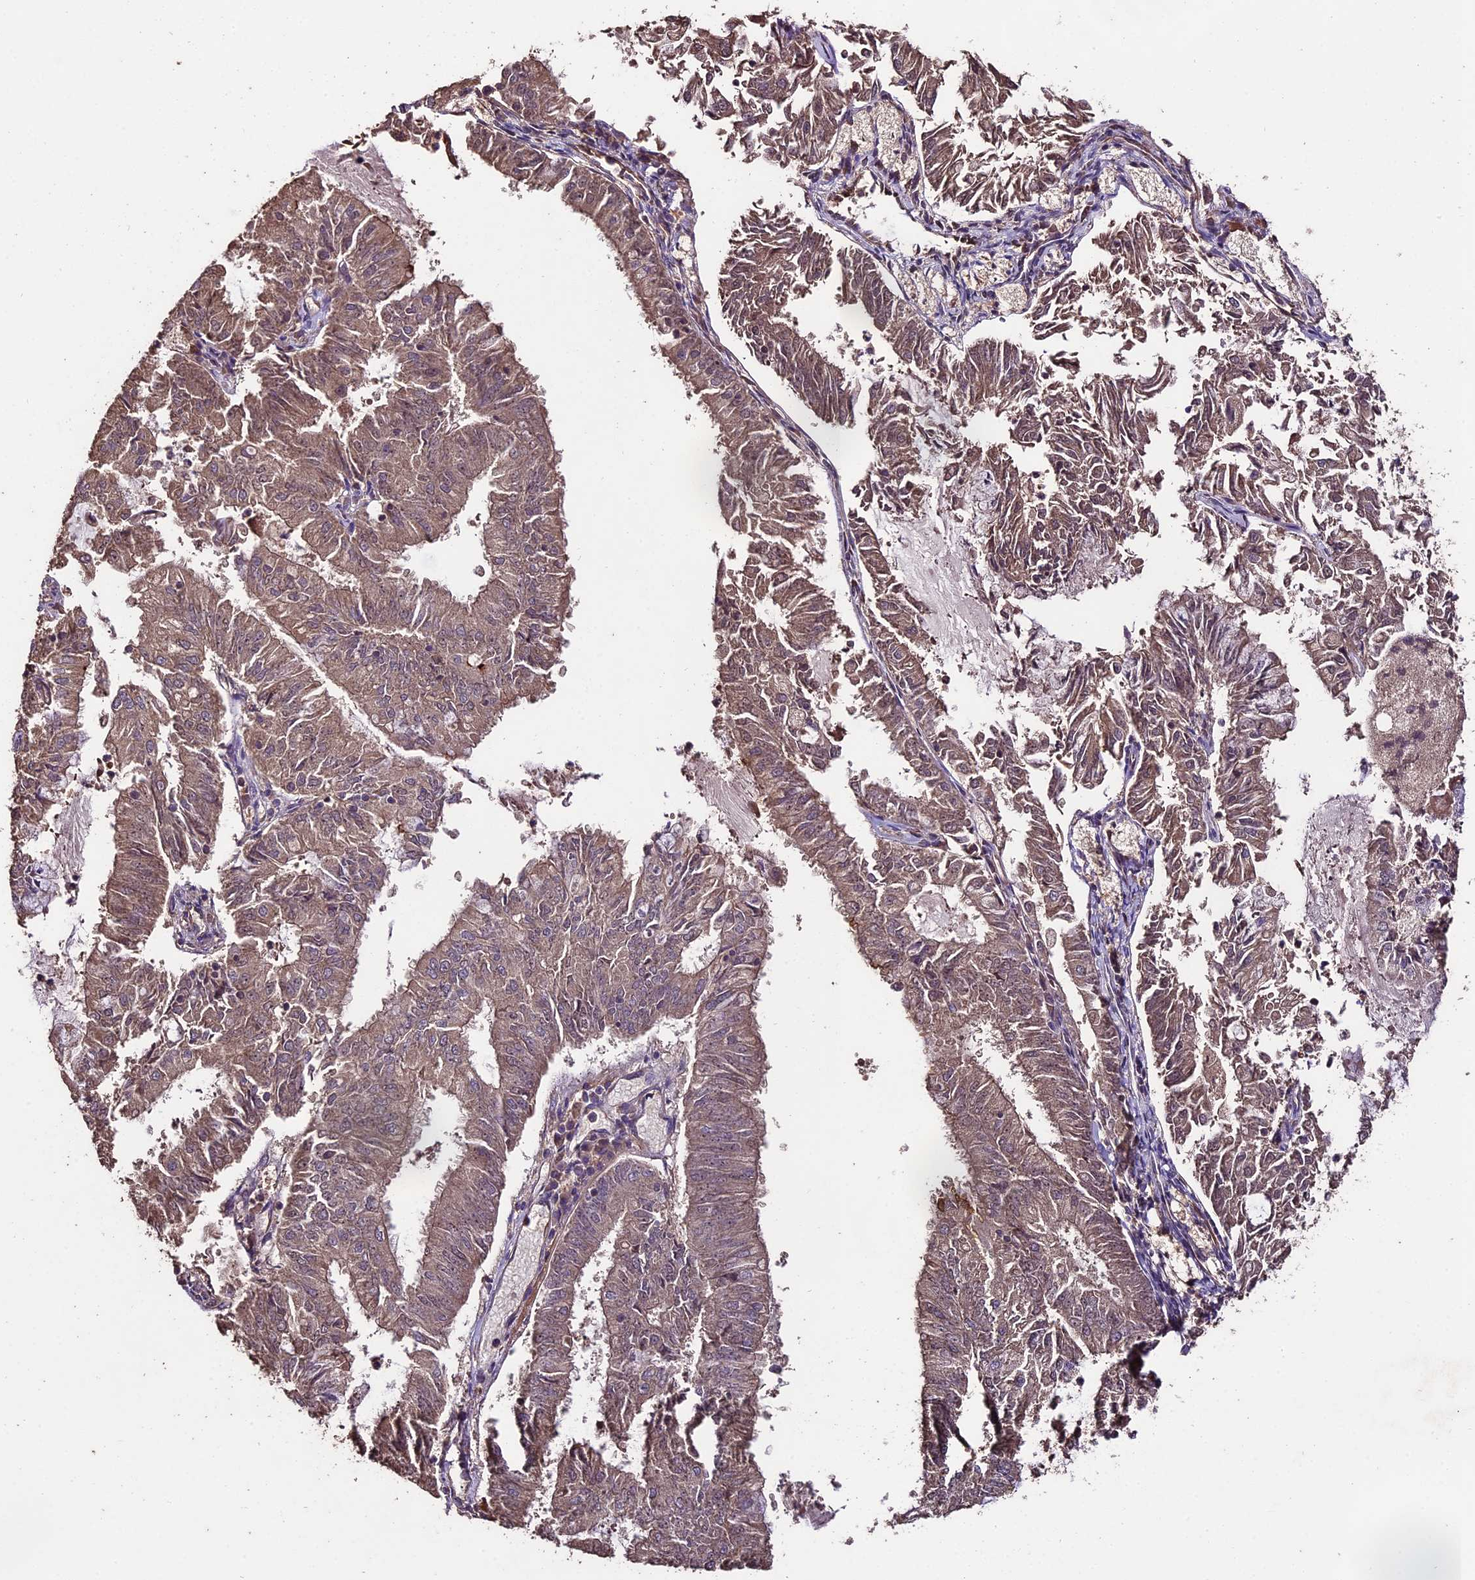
{"staining": {"intensity": "weak", "quantity": ">75%", "location": "cytoplasmic/membranous"}, "tissue": "endometrial cancer", "cell_type": "Tumor cells", "image_type": "cancer", "snomed": [{"axis": "morphology", "description": "Adenocarcinoma, NOS"}, {"axis": "topography", "description": "Endometrium"}], "caption": "Immunohistochemistry staining of endometrial cancer, which shows low levels of weak cytoplasmic/membranous expression in about >75% of tumor cells indicating weak cytoplasmic/membranous protein staining. The staining was performed using DAB (brown) for protein detection and nuclei were counterstained in hematoxylin (blue).", "gene": "TTLL10", "patient": {"sex": "female", "age": 57}}